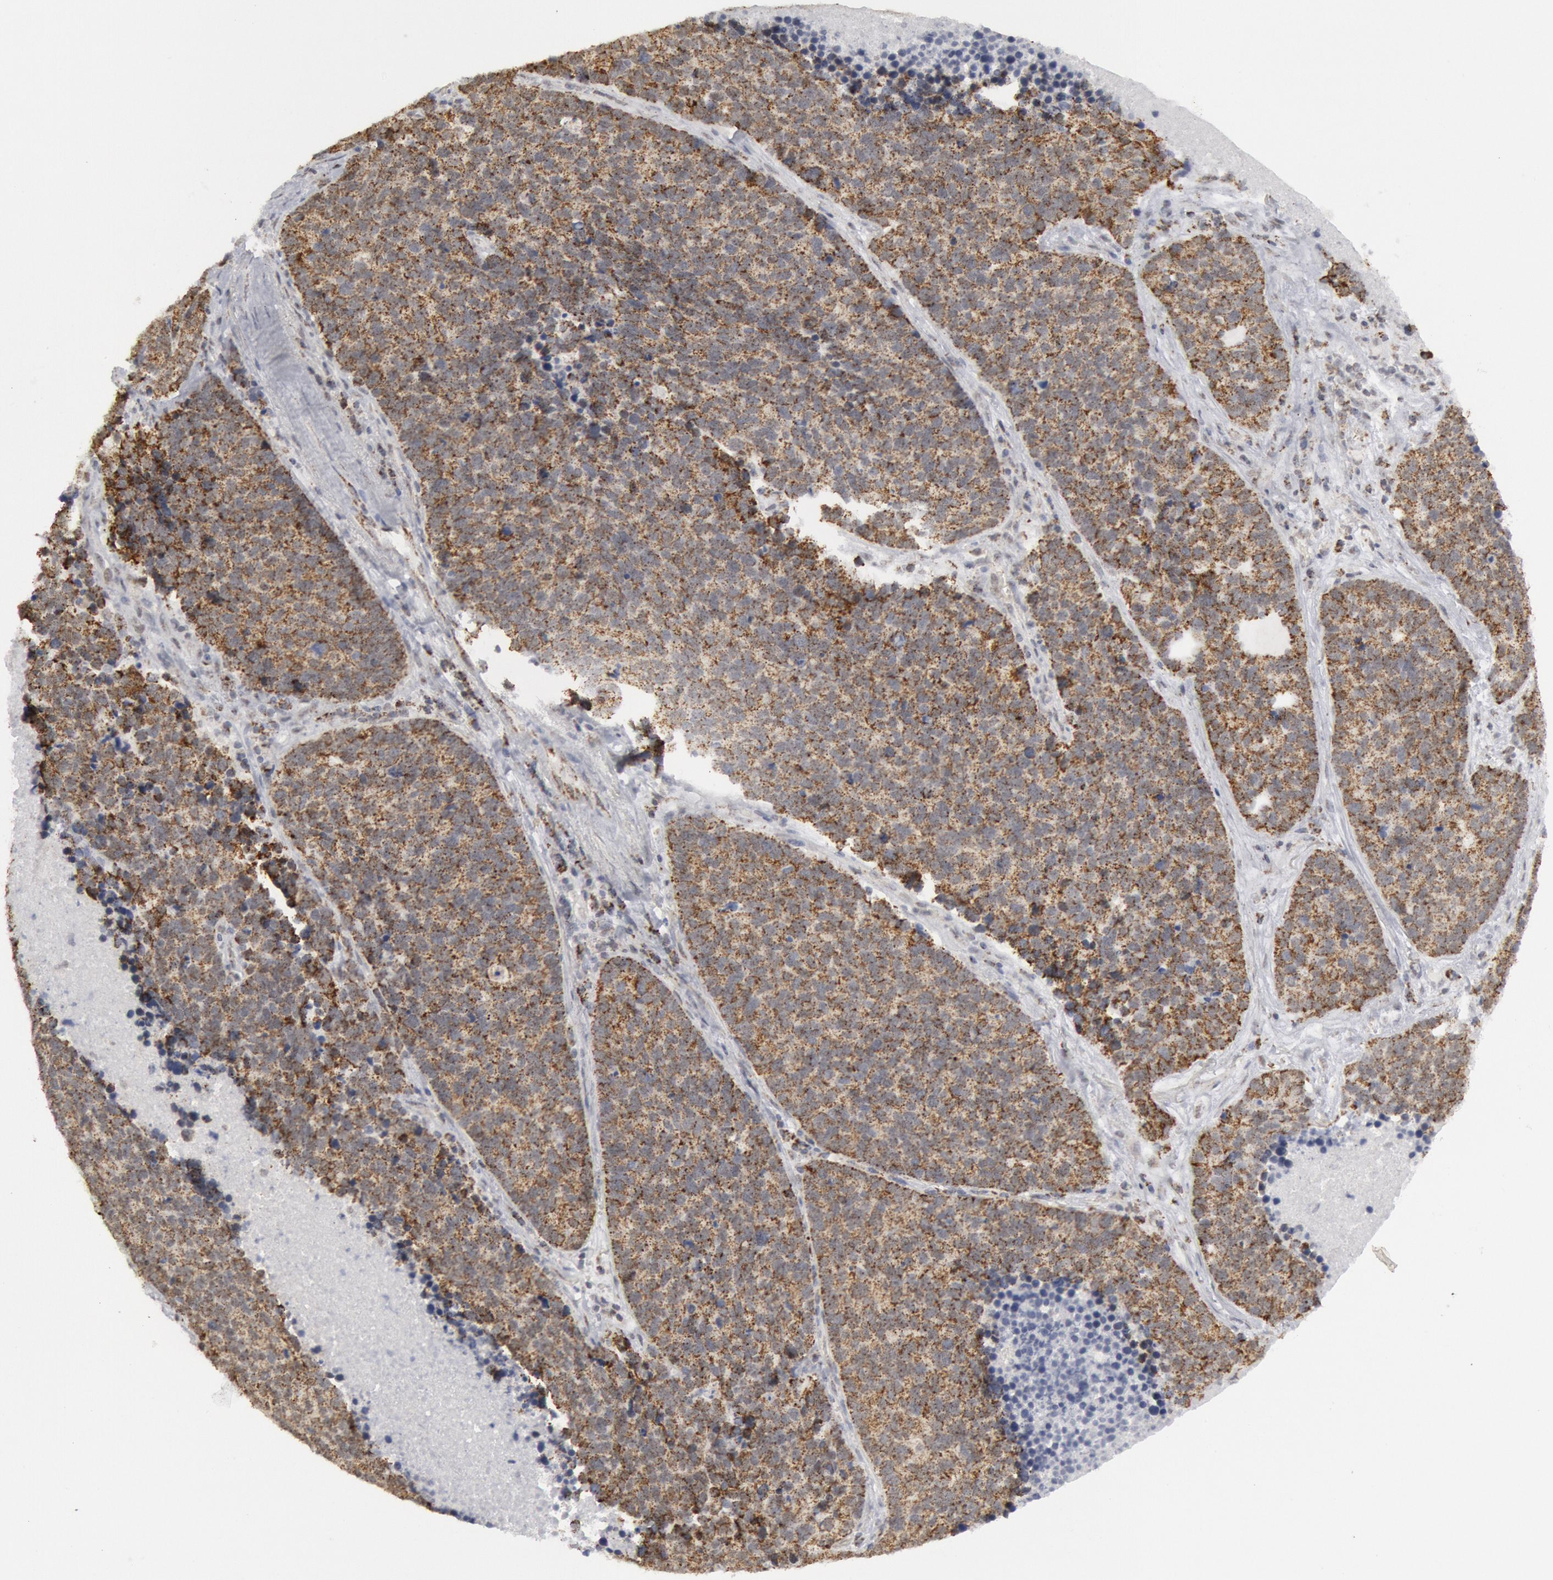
{"staining": {"intensity": "moderate", "quantity": "25%-75%", "location": "cytoplasmic/membranous"}, "tissue": "lung cancer", "cell_type": "Tumor cells", "image_type": "cancer", "snomed": [{"axis": "morphology", "description": "Neoplasm, malignant, NOS"}, {"axis": "topography", "description": "Lung"}], "caption": "Immunohistochemical staining of lung cancer demonstrates medium levels of moderate cytoplasmic/membranous protein staining in about 25%-75% of tumor cells.", "gene": "CASP9", "patient": {"sex": "female", "age": 75}}